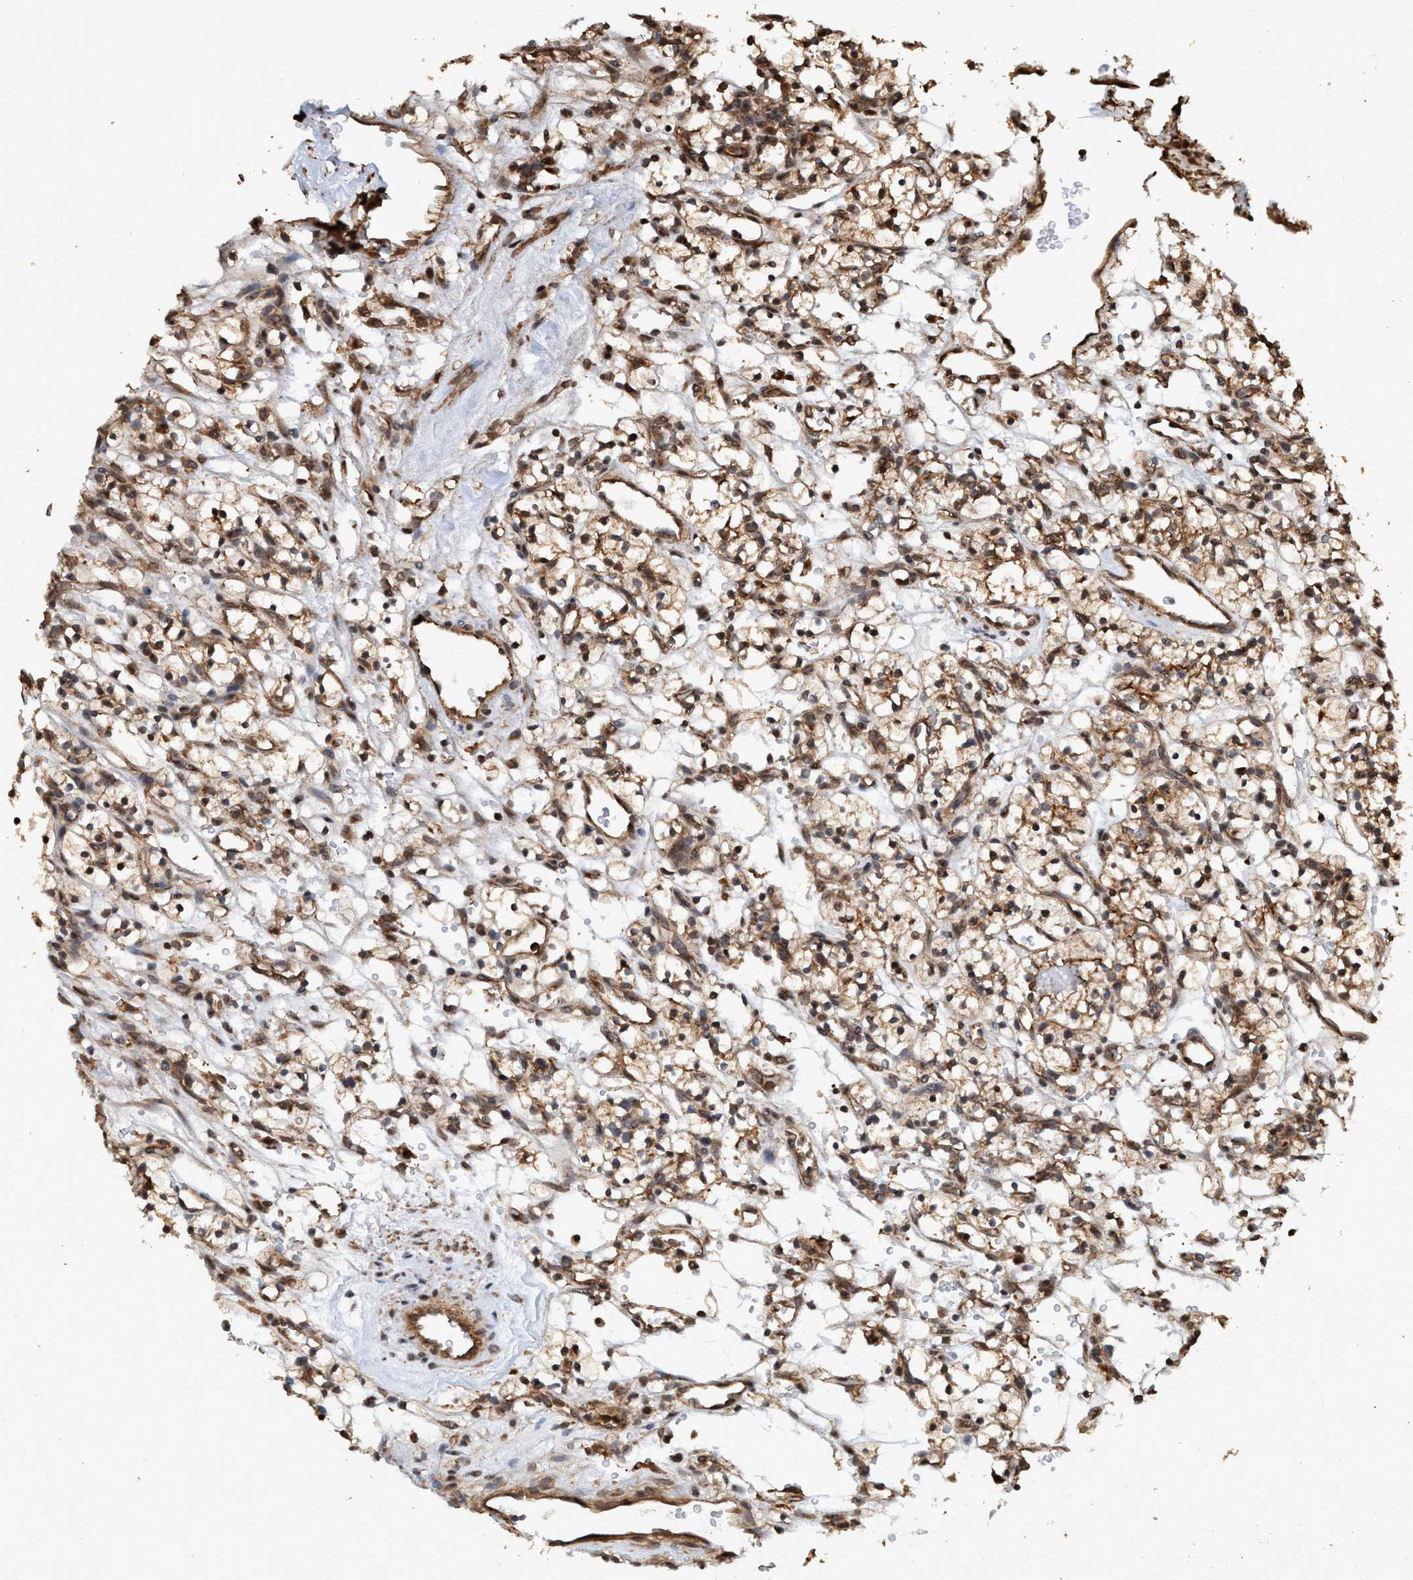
{"staining": {"intensity": "weak", "quantity": ">75%", "location": "cytoplasmic/membranous"}, "tissue": "renal cancer", "cell_type": "Tumor cells", "image_type": "cancer", "snomed": [{"axis": "morphology", "description": "Adenocarcinoma, NOS"}, {"axis": "topography", "description": "Kidney"}], "caption": "Protein positivity by immunohistochemistry (IHC) demonstrates weak cytoplasmic/membranous staining in about >75% of tumor cells in renal cancer. The protein of interest is stained brown, and the nuclei are stained in blue (DAB IHC with brightfield microscopy, high magnification).", "gene": "TRPC7", "patient": {"sex": "female", "age": 57}}